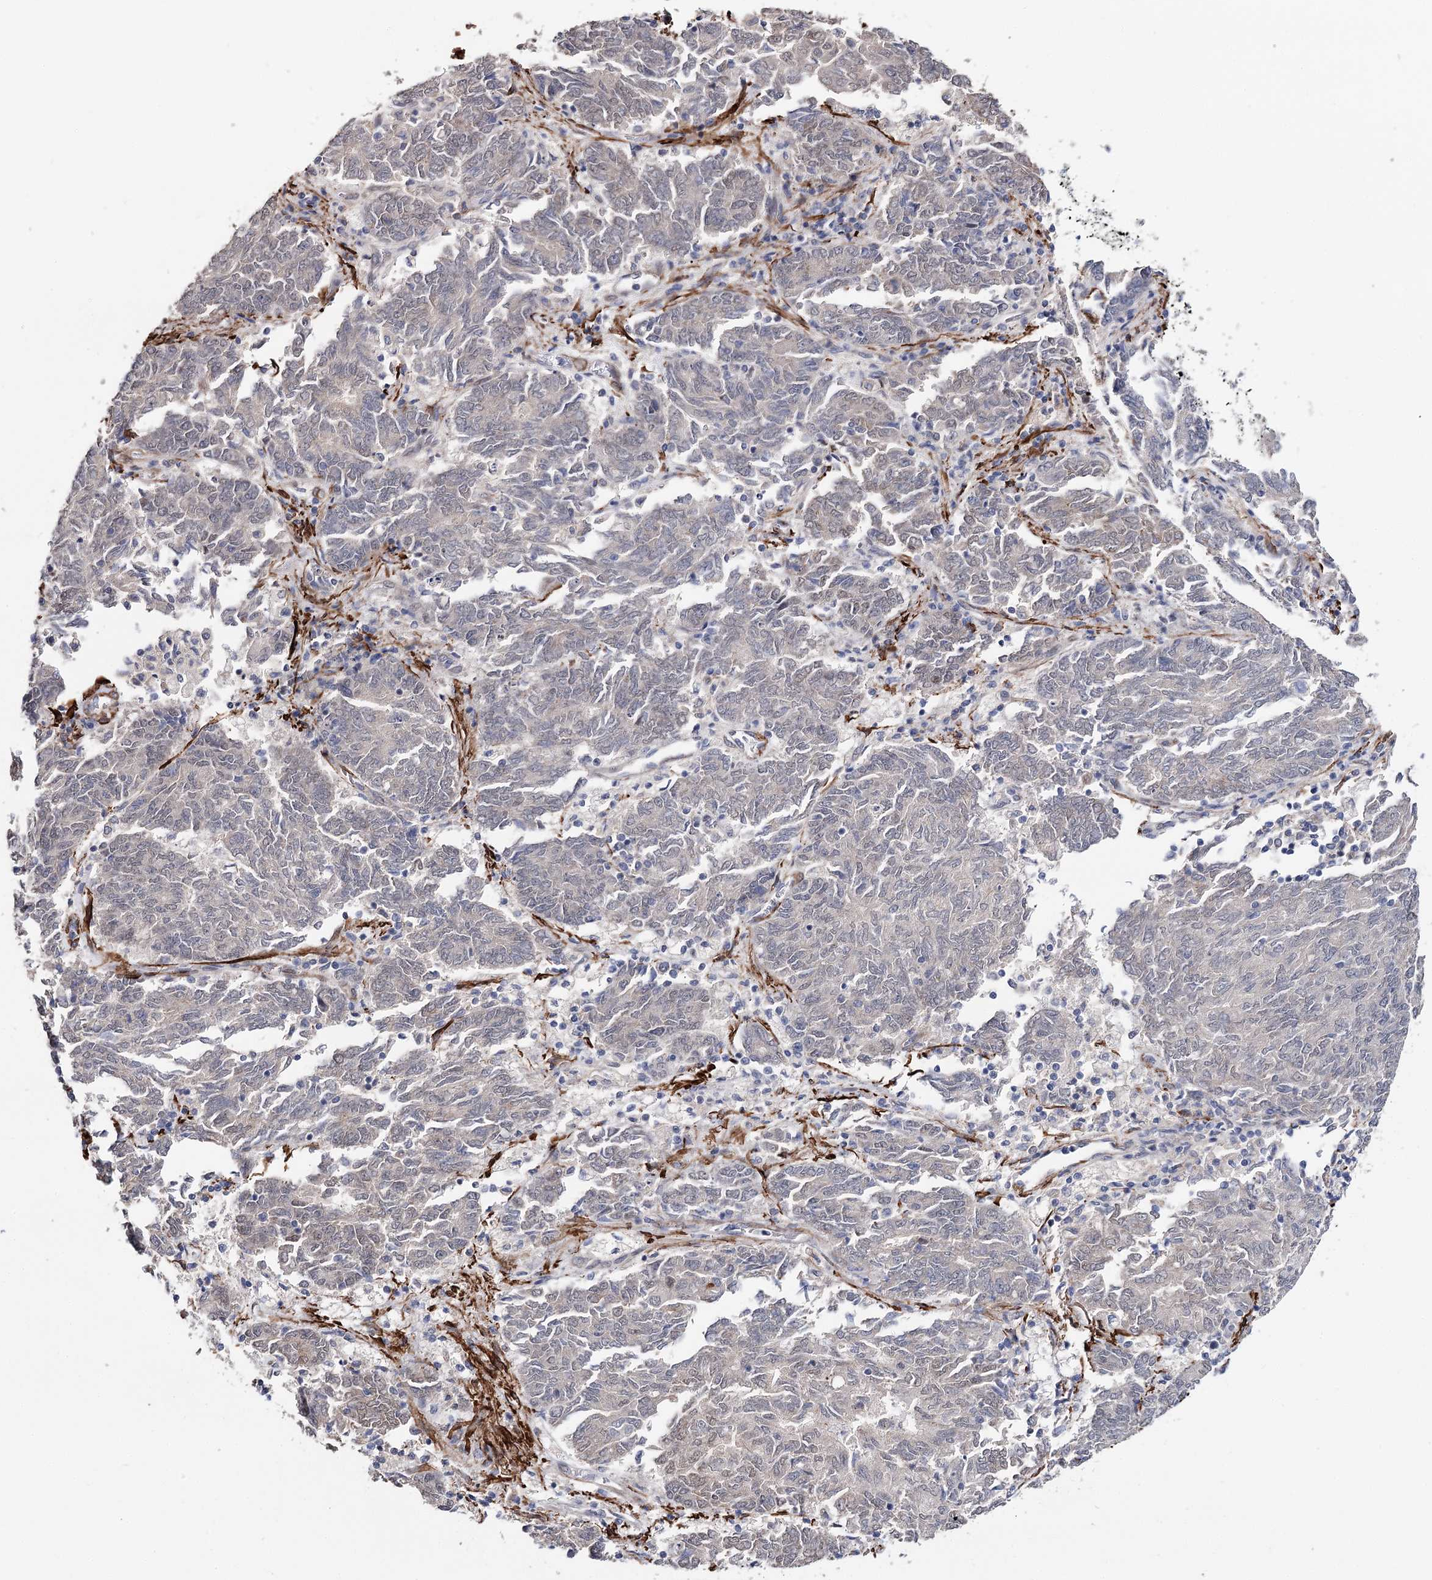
{"staining": {"intensity": "weak", "quantity": "<25%", "location": "nuclear"}, "tissue": "endometrial cancer", "cell_type": "Tumor cells", "image_type": "cancer", "snomed": [{"axis": "morphology", "description": "Adenocarcinoma, NOS"}, {"axis": "topography", "description": "Endometrium"}], "caption": "This micrograph is of endometrial adenocarcinoma stained with immunohistochemistry (IHC) to label a protein in brown with the nuclei are counter-stained blue. There is no positivity in tumor cells.", "gene": "CFAP46", "patient": {"sex": "female", "age": 80}}